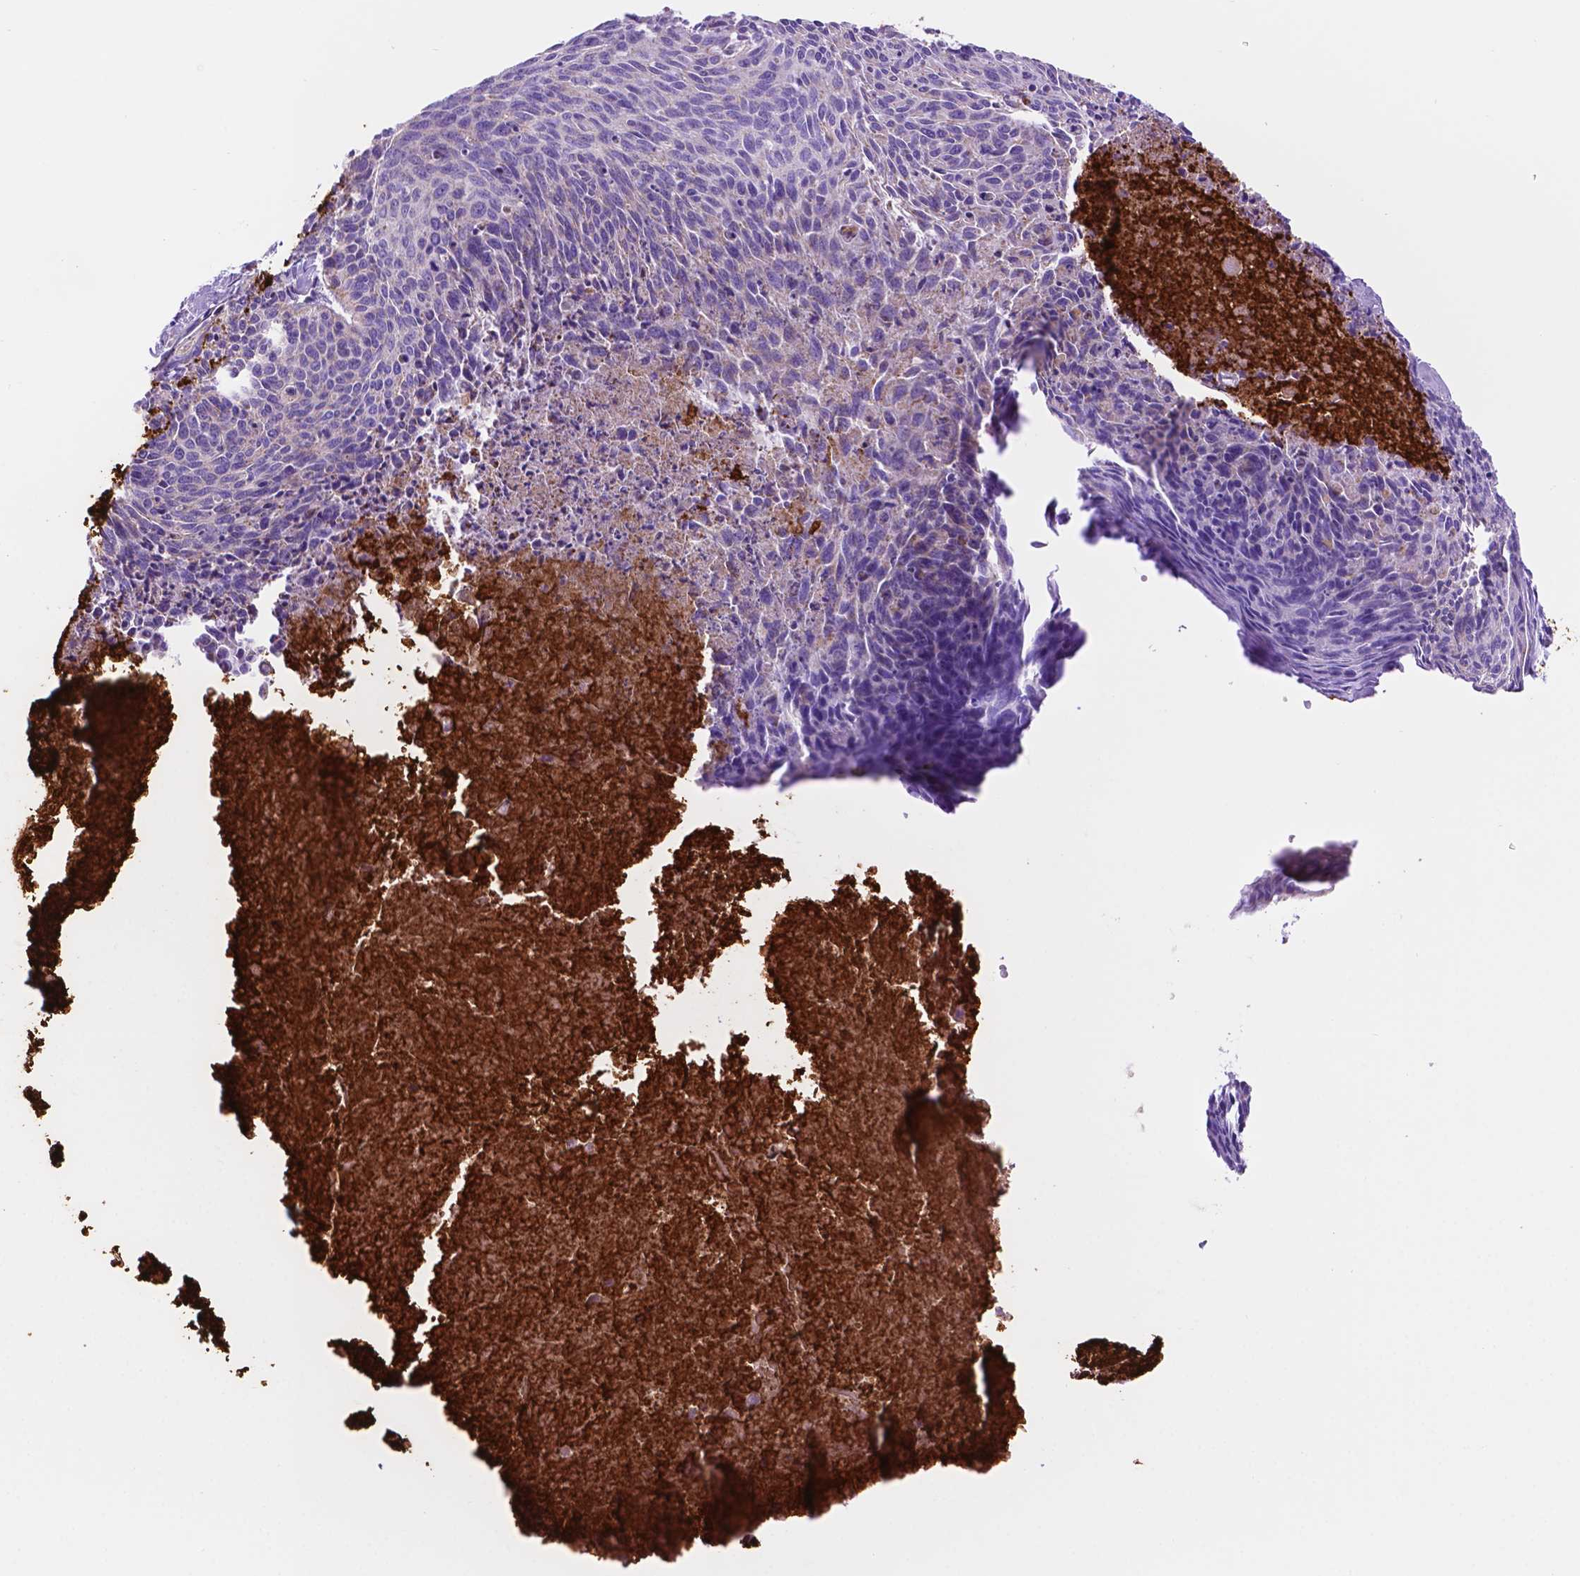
{"staining": {"intensity": "negative", "quantity": "none", "location": "none"}, "tissue": "cervical cancer", "cell_type": "Tumor cells", "image_type": "cancer", "snomed": [{"axis": "morphology", "description": "Squamous cell carcinoma, NOS"}, {"axis": "topography", "description": "Cervix"}], "caption": "The image reveals no staining of tumor cells in cervical squamous cell carcinoma.", "gene": "GDPD5", "patient": {"sex": "female", "age": 55}}